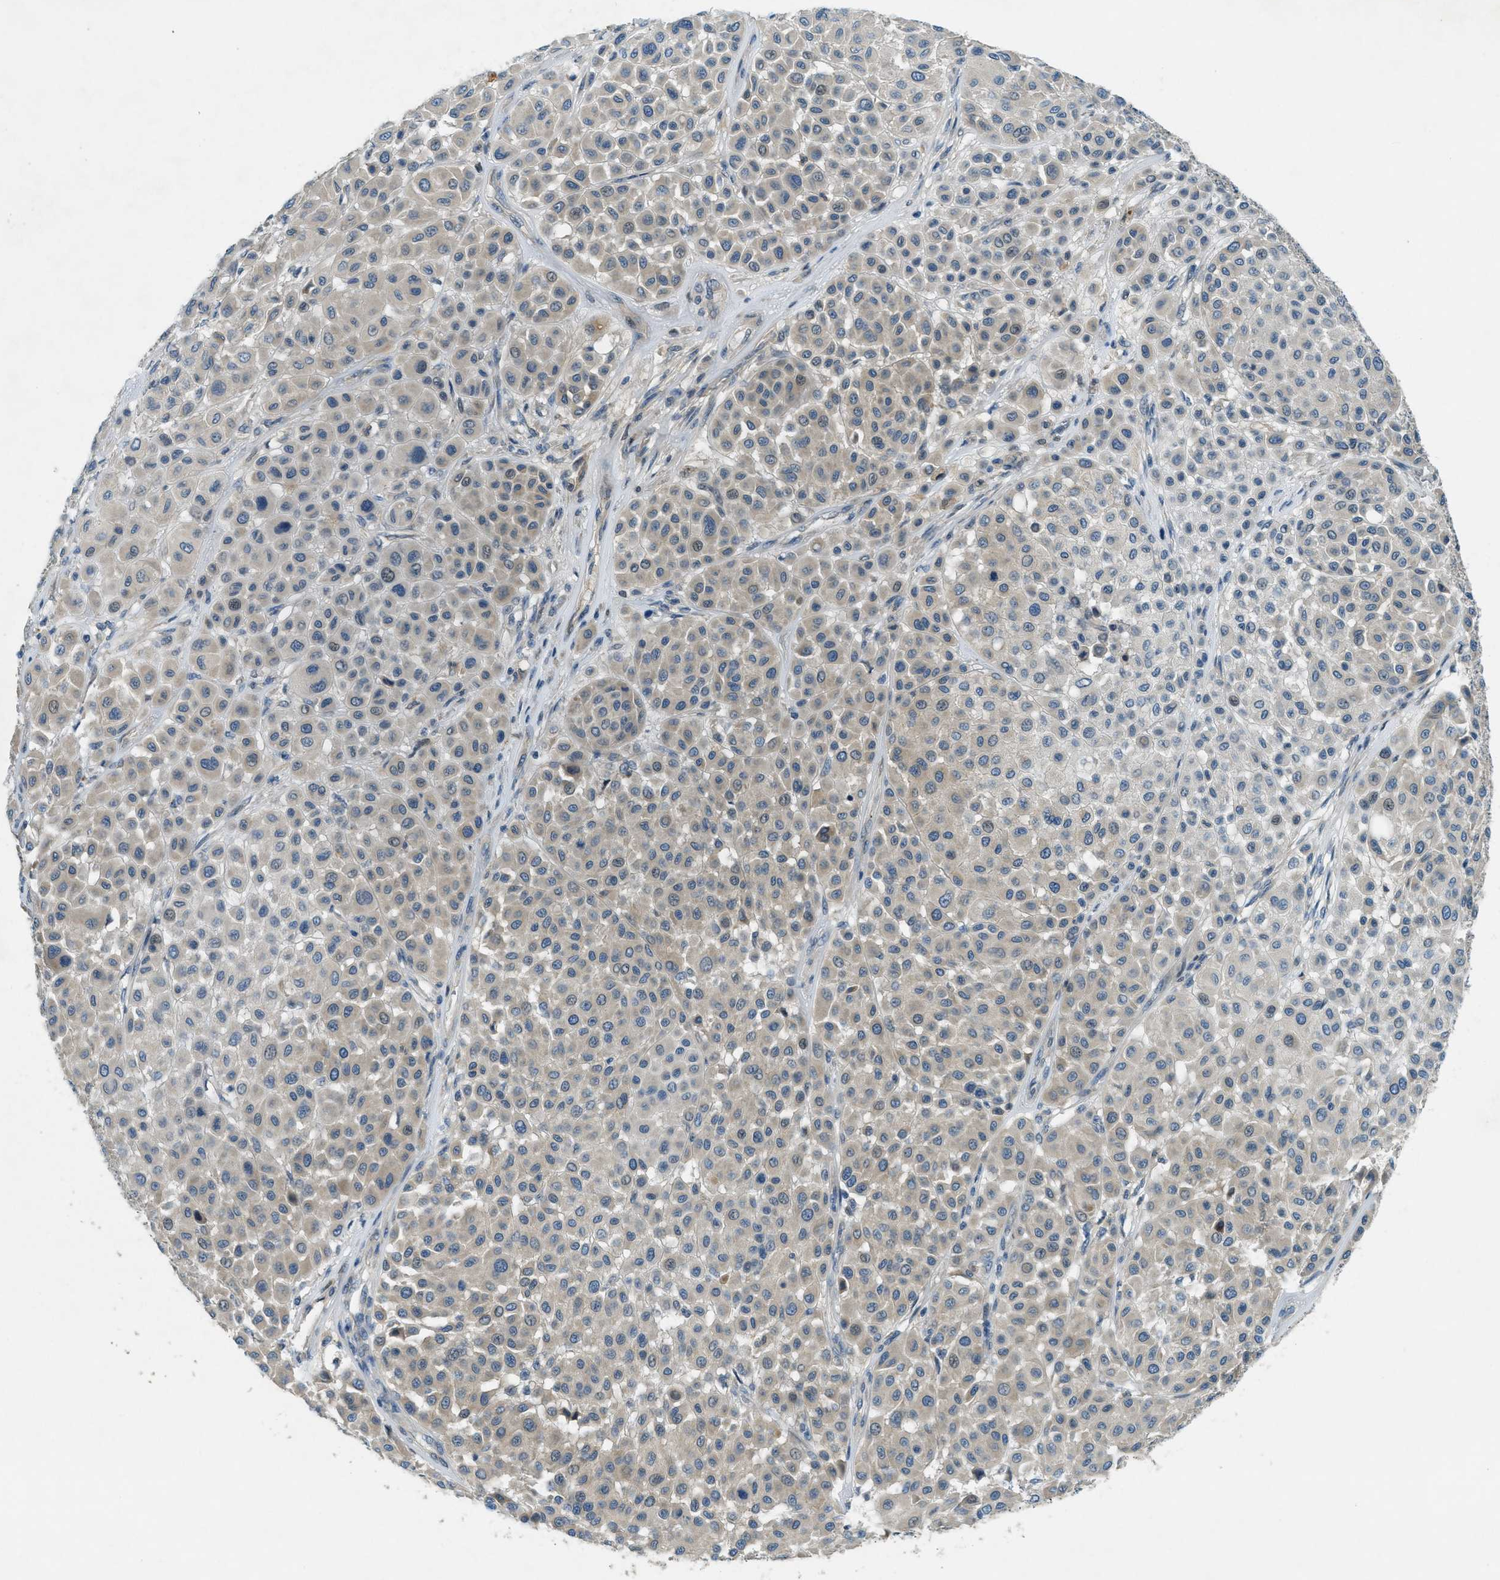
{"staining": {"intensity": "weak", "quantity": "<25%", "location": "cytoplasmic/membranous"}, "tissue": "melanoma", "cell_type": "Tumor cells", "image_type": "cancer", "snomed": [{"axis": "morphology", "description": "Malignant melanoma, Metastatic site"}, {"axis": "topography", "description": "Soft tissue"}], "caption": "High magnification brightfield microscopy of malignant melanoma (metastatic site) stained with DAB (brown) and counterstained with hematoxylin (blue): tumor cells show no significant positivity.", "gene": "SNX14", "patient": {"sex": "male", "age": 41}}